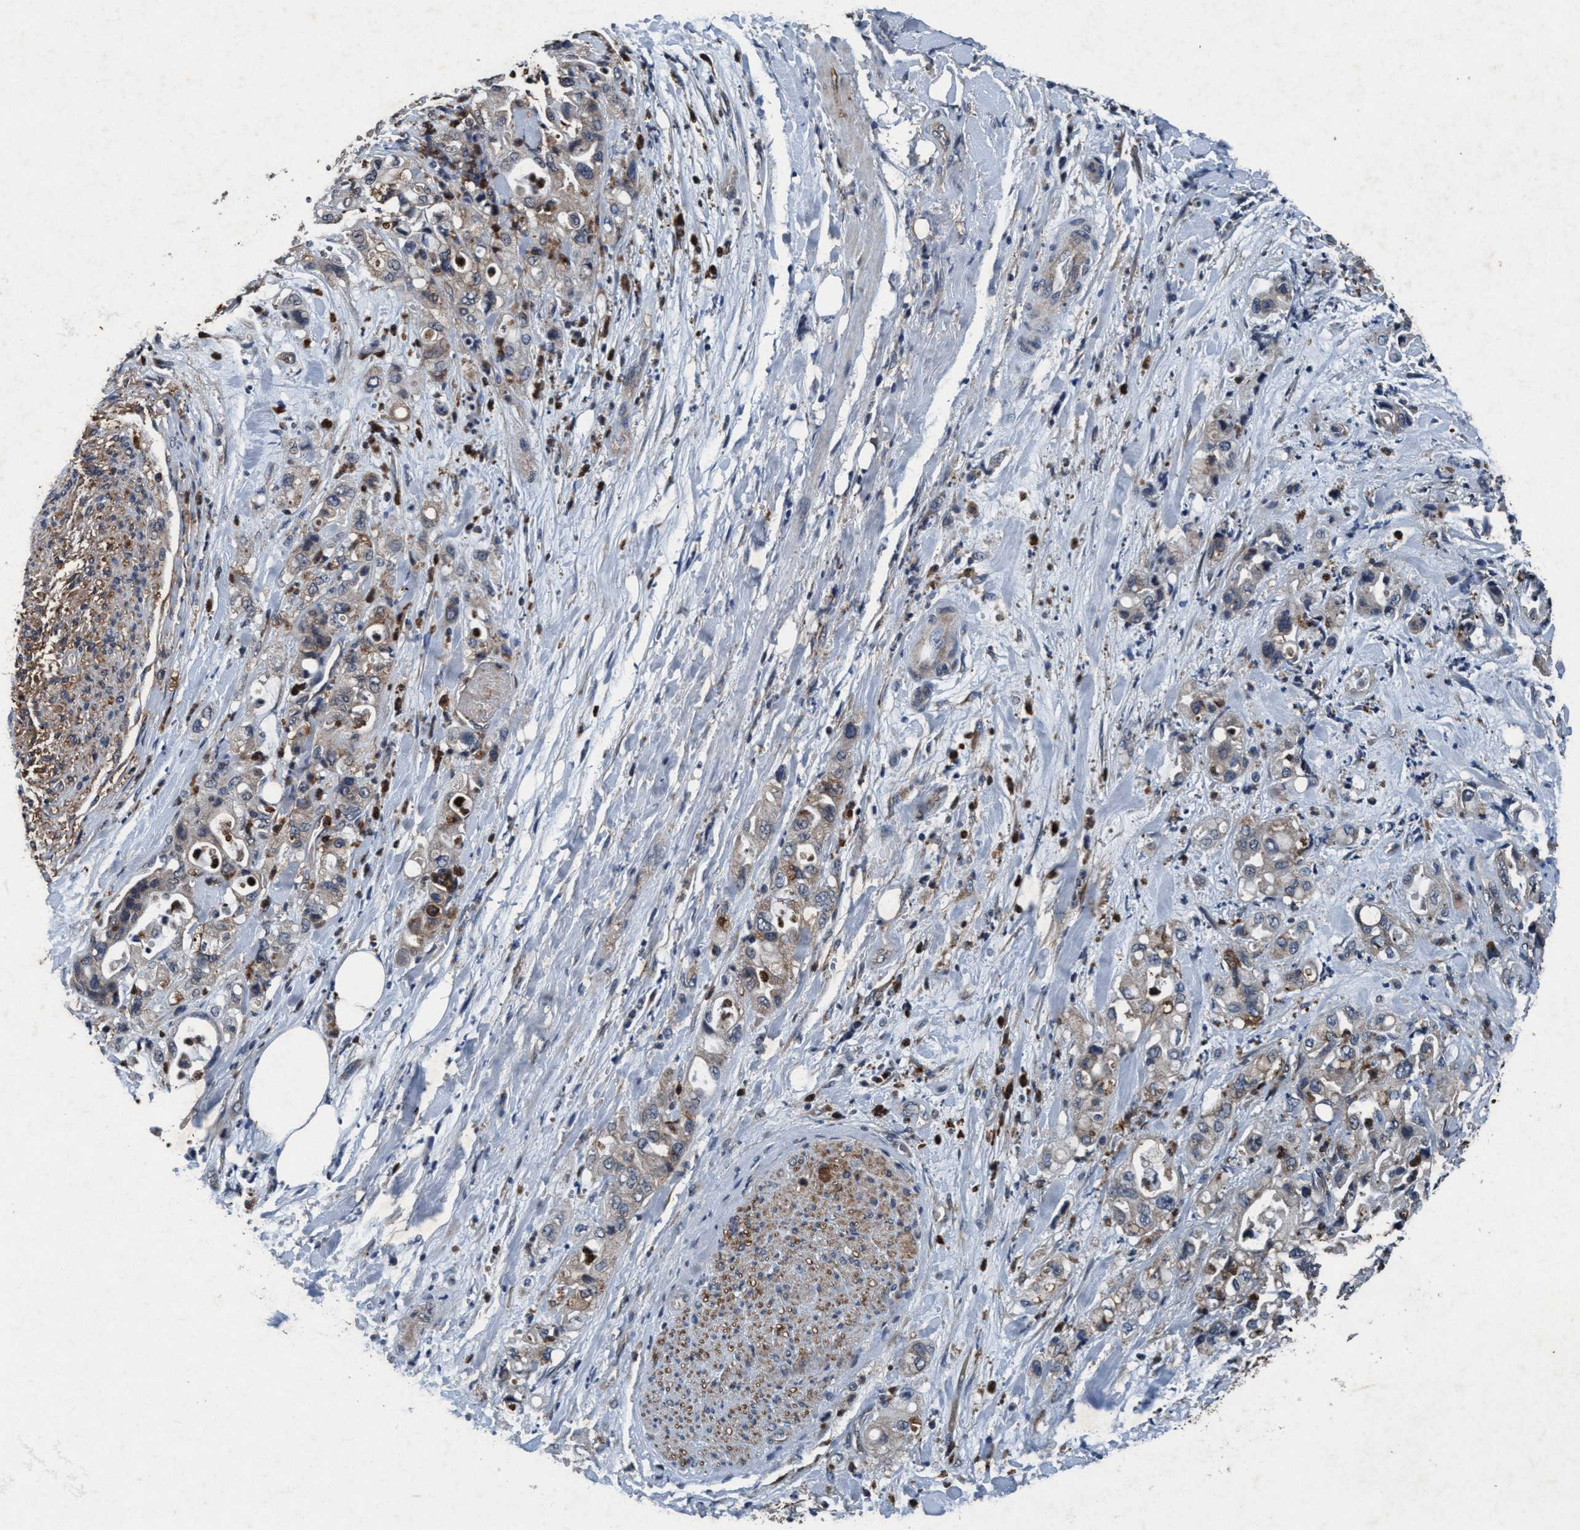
{"staining": {"intensity": "weak", "quantity": "<25%", "location": "cytoplasmic/membranous"}, "tissue": "pancreatic cancer", "cell_type": "Tumor cells", "image_type": "cancer", "snomed": [{"axis": "morphology", "description": "Adenocarcinoma, NOS"}, {"axis": "topography", "description": "Pancreas"}], "caption": "Human pancreatic adenocarcinoma stained for a protein using immunohistochemistry (IHC) displays no staining in tumor cells.", "gene": "AKT1S1", "patient": {"sex": "male", "age": 70}}